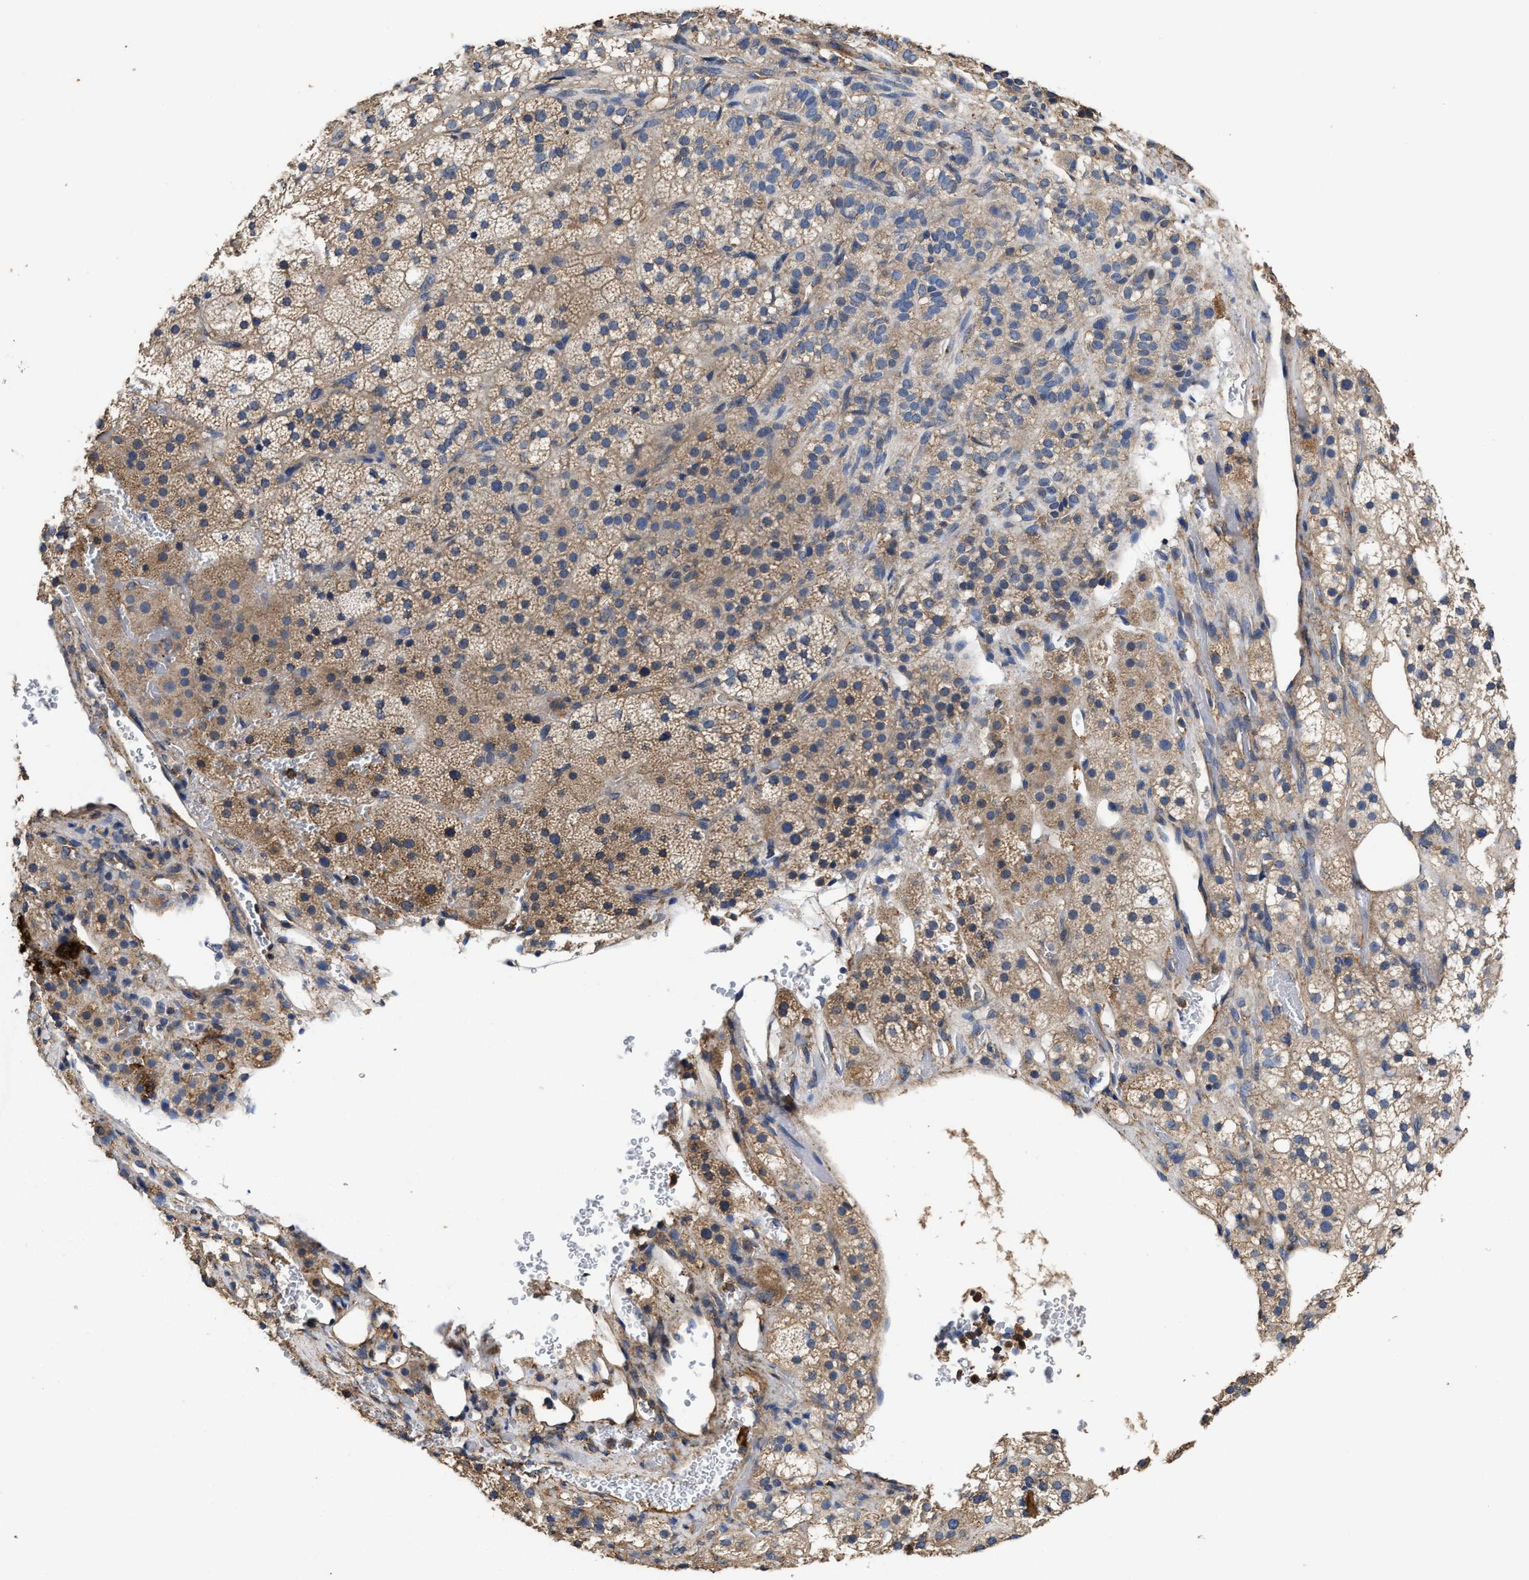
{"staining": {"intensity": "moderate", "quantity": ">75%", "location": "cytoplasmic/membranous"}, "tissue": "adrenal gland", "cell_type": "Glandular cells", "image_type": "normal", "snomed": [{"axis": "morphology", "description": "Normal tissue, NOS"}, {"axis": "topography", "description": "Adrenal gland"}], "caption": "Immunohistochemical staining of benign adrenal gland exhibits medium levels of moderate cytoplasmic/membranous expression in approximately >75% of glandular cells.", "gene": "SFXN4", "patient": {"sex": "female", "age": 59}}